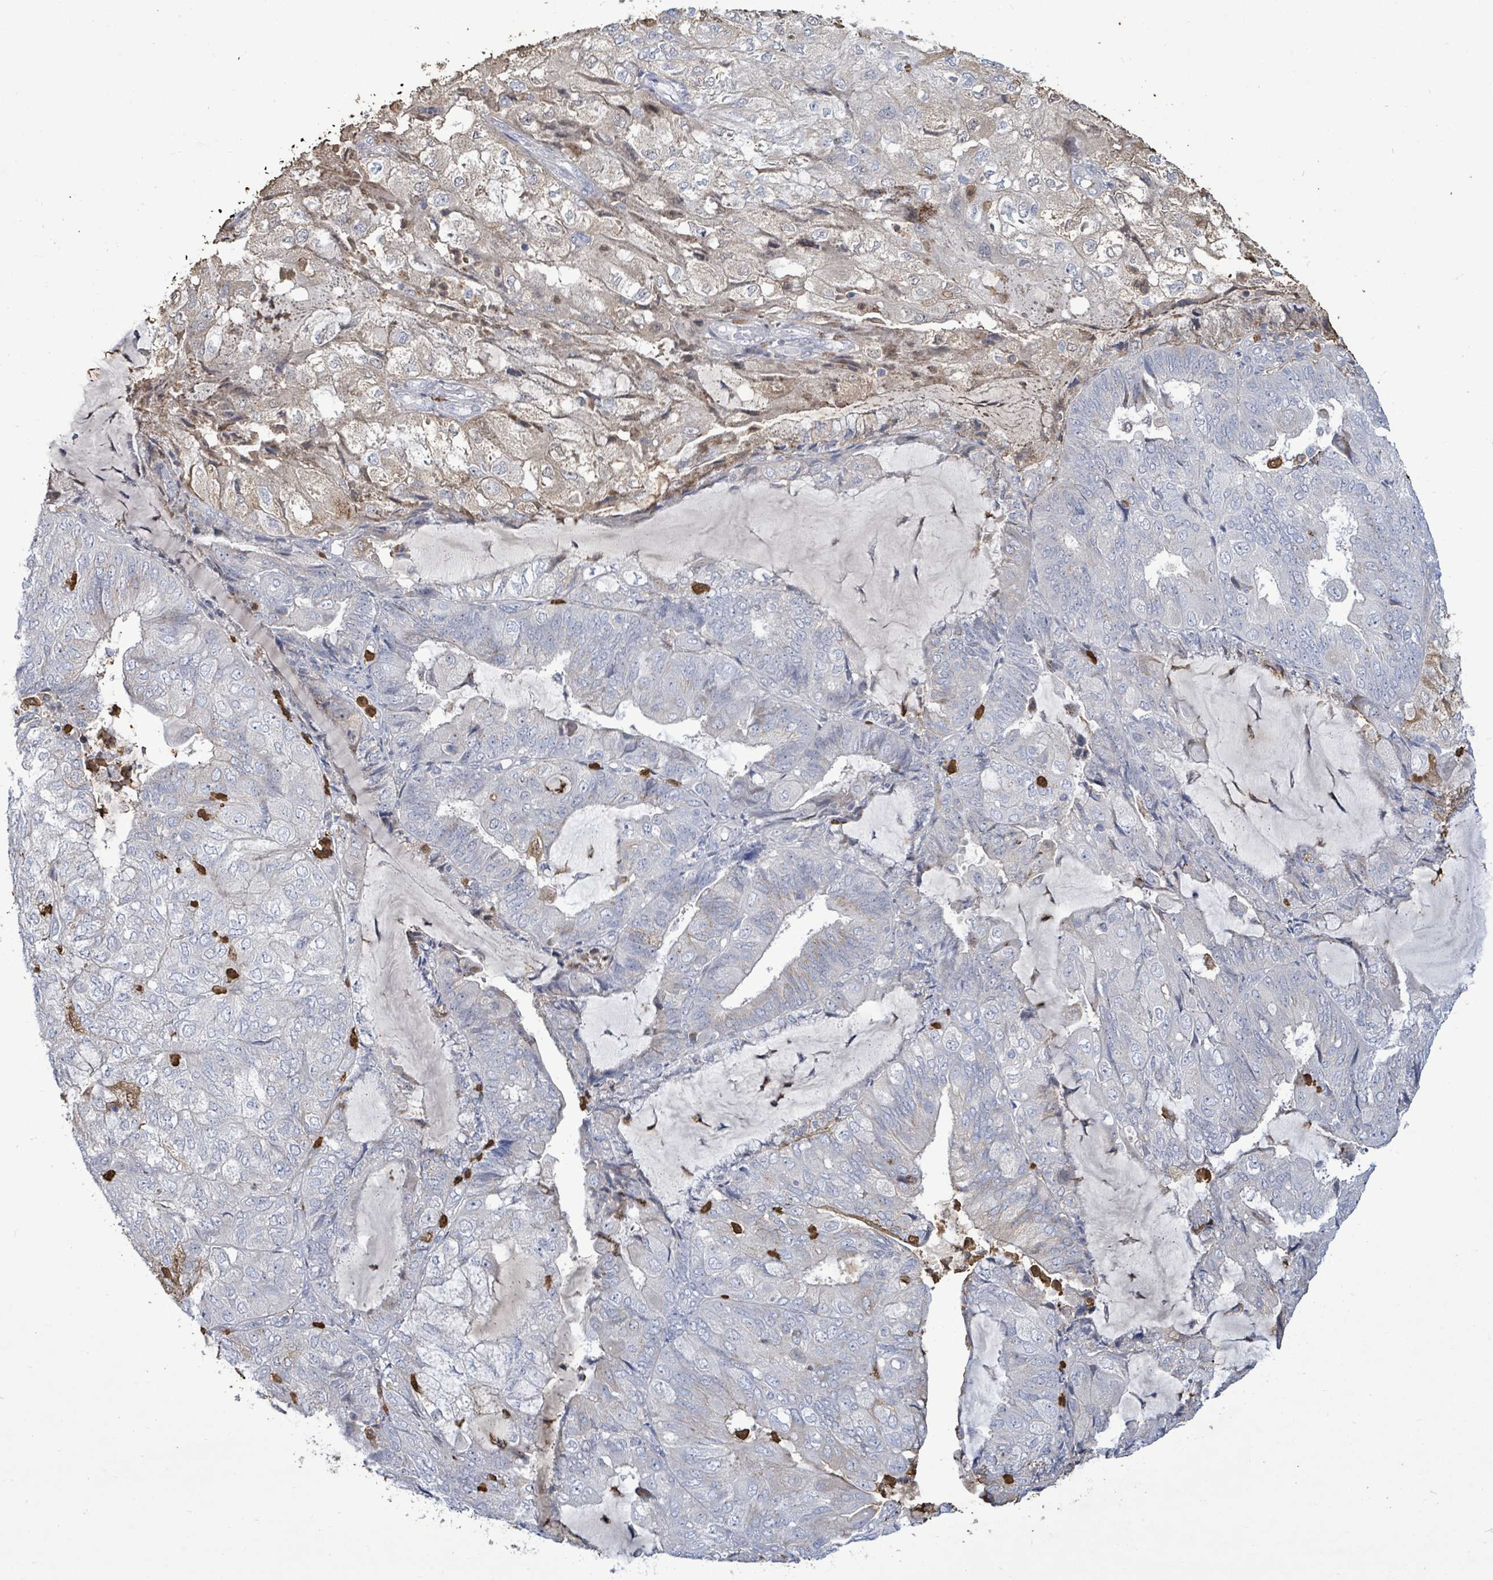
{"staining": {"intensity": "negative", "quantity": "none", "location": "none"}, "tissue": "endometrial cancer", "cell_type": "Tumor cells", "image_type": "cancer", "snomed": [{"axis": "morphology", "description": "Adenocarcinoma, NOS"}, {"axis": "topography", "description": "Endometrium"}], "caption": "Immunohistochemistry histopathology image of endometrial cancer (adenocarcinoma) stained for a protein (brown), which shows no expression in tumor cells.", "gene": "FAM210A", "patient": {"sex": "female", "age": 81}}